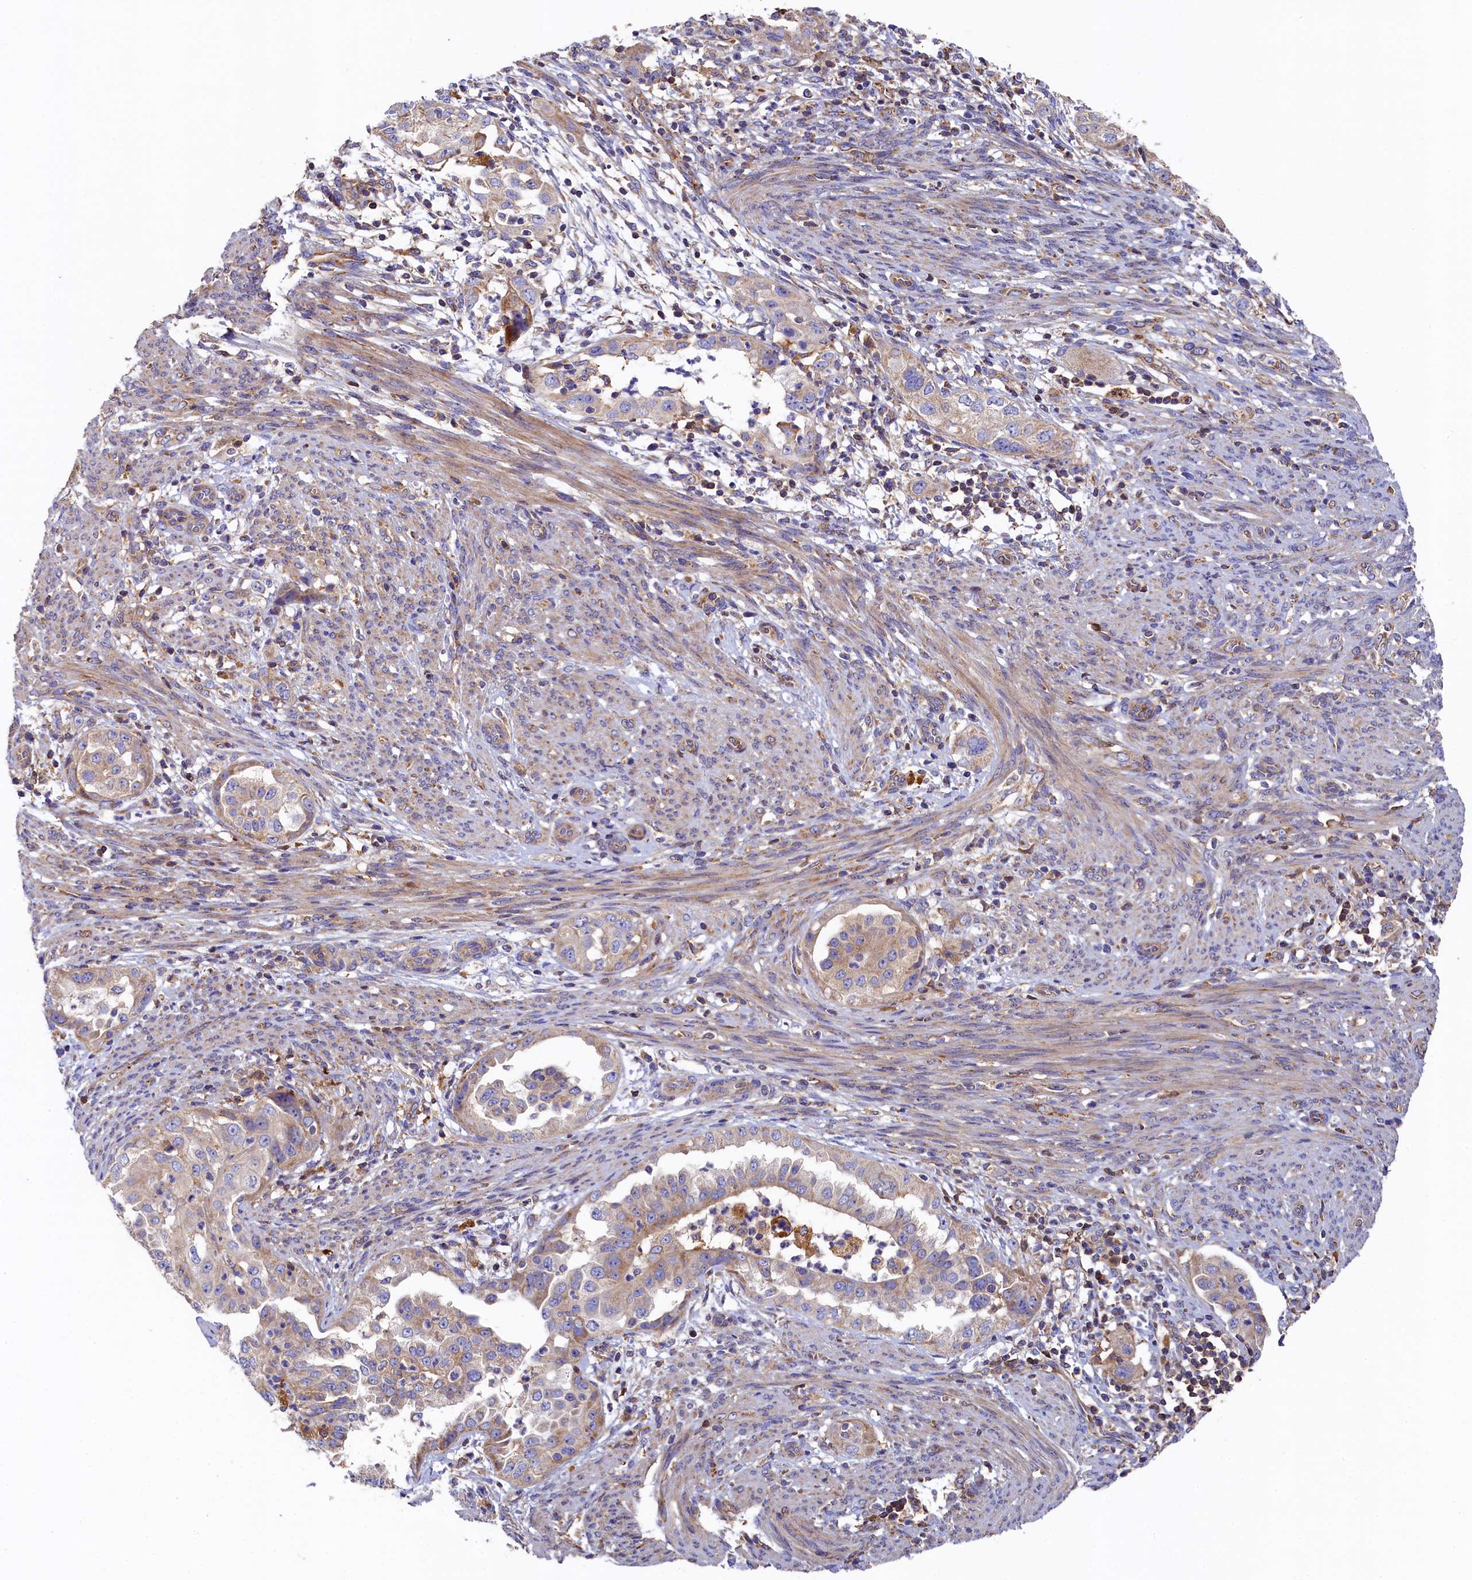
{"staining": {"intensity": "weak", "quantity": ">75%", "location": "cytoplasmic/membranous"}, "tissue": "endometrial cancer", "cell_type": "Tumor cells", "image_type": "cancer", "snomed": [{"axis": "morphology", "description": "Adenocarcinoma, NOS"}, {"axis": "topography", "description": "Endometrium"}], "caption": "The image exhibits immunohistochemical staining of endometrial adenocarcinoma. There is weak cytoplasmic/membranous expression is seen in about >75% of tumor cells.", "gene": "SEC31B", "patient": {"sex": "female", "age": 85}}